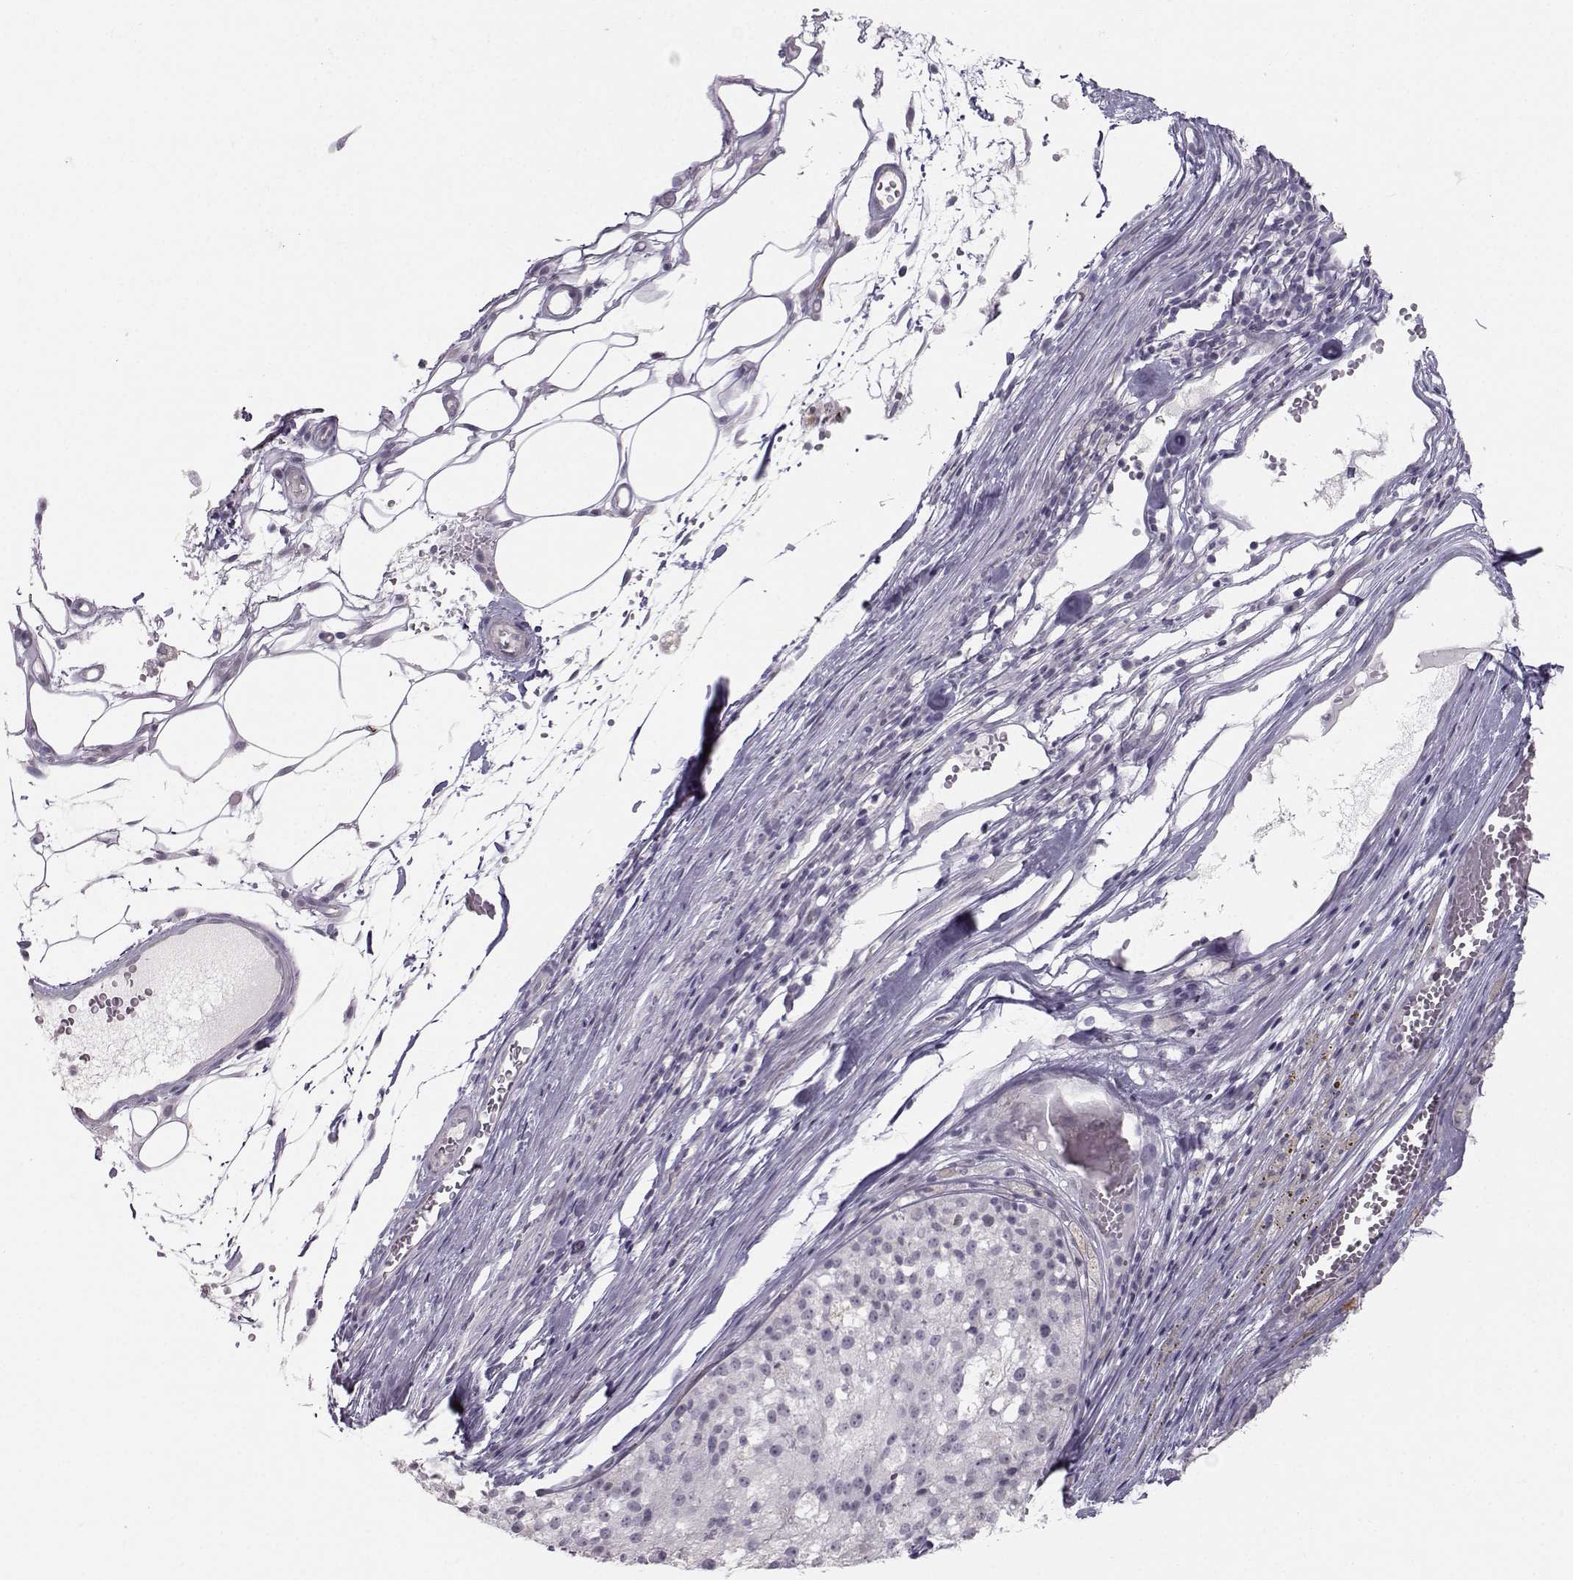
{"staining": {"intensity": "negative", "quantity": "none", "location": "none"}, "tissue": "melanoma", "cell_type": "Tumor cells", "image_type": "cancer", "snomed": [{"axis": "morphology", "description": "Malignant melanoma, Metastatic site"}, {"axis": "topography", "description": "Lymph node"}], "caption": "Tumor cells show no significant staining in melanoma. (Stains: DAB (3,3'-diaminobenzidine) immunohistochemistry (IHC) with hematoxylin counter stain, Microscopy: brightfield microscopy at high magnification).", "gene": "MAST1", "patient": {"sex": "female", "age": 64}}